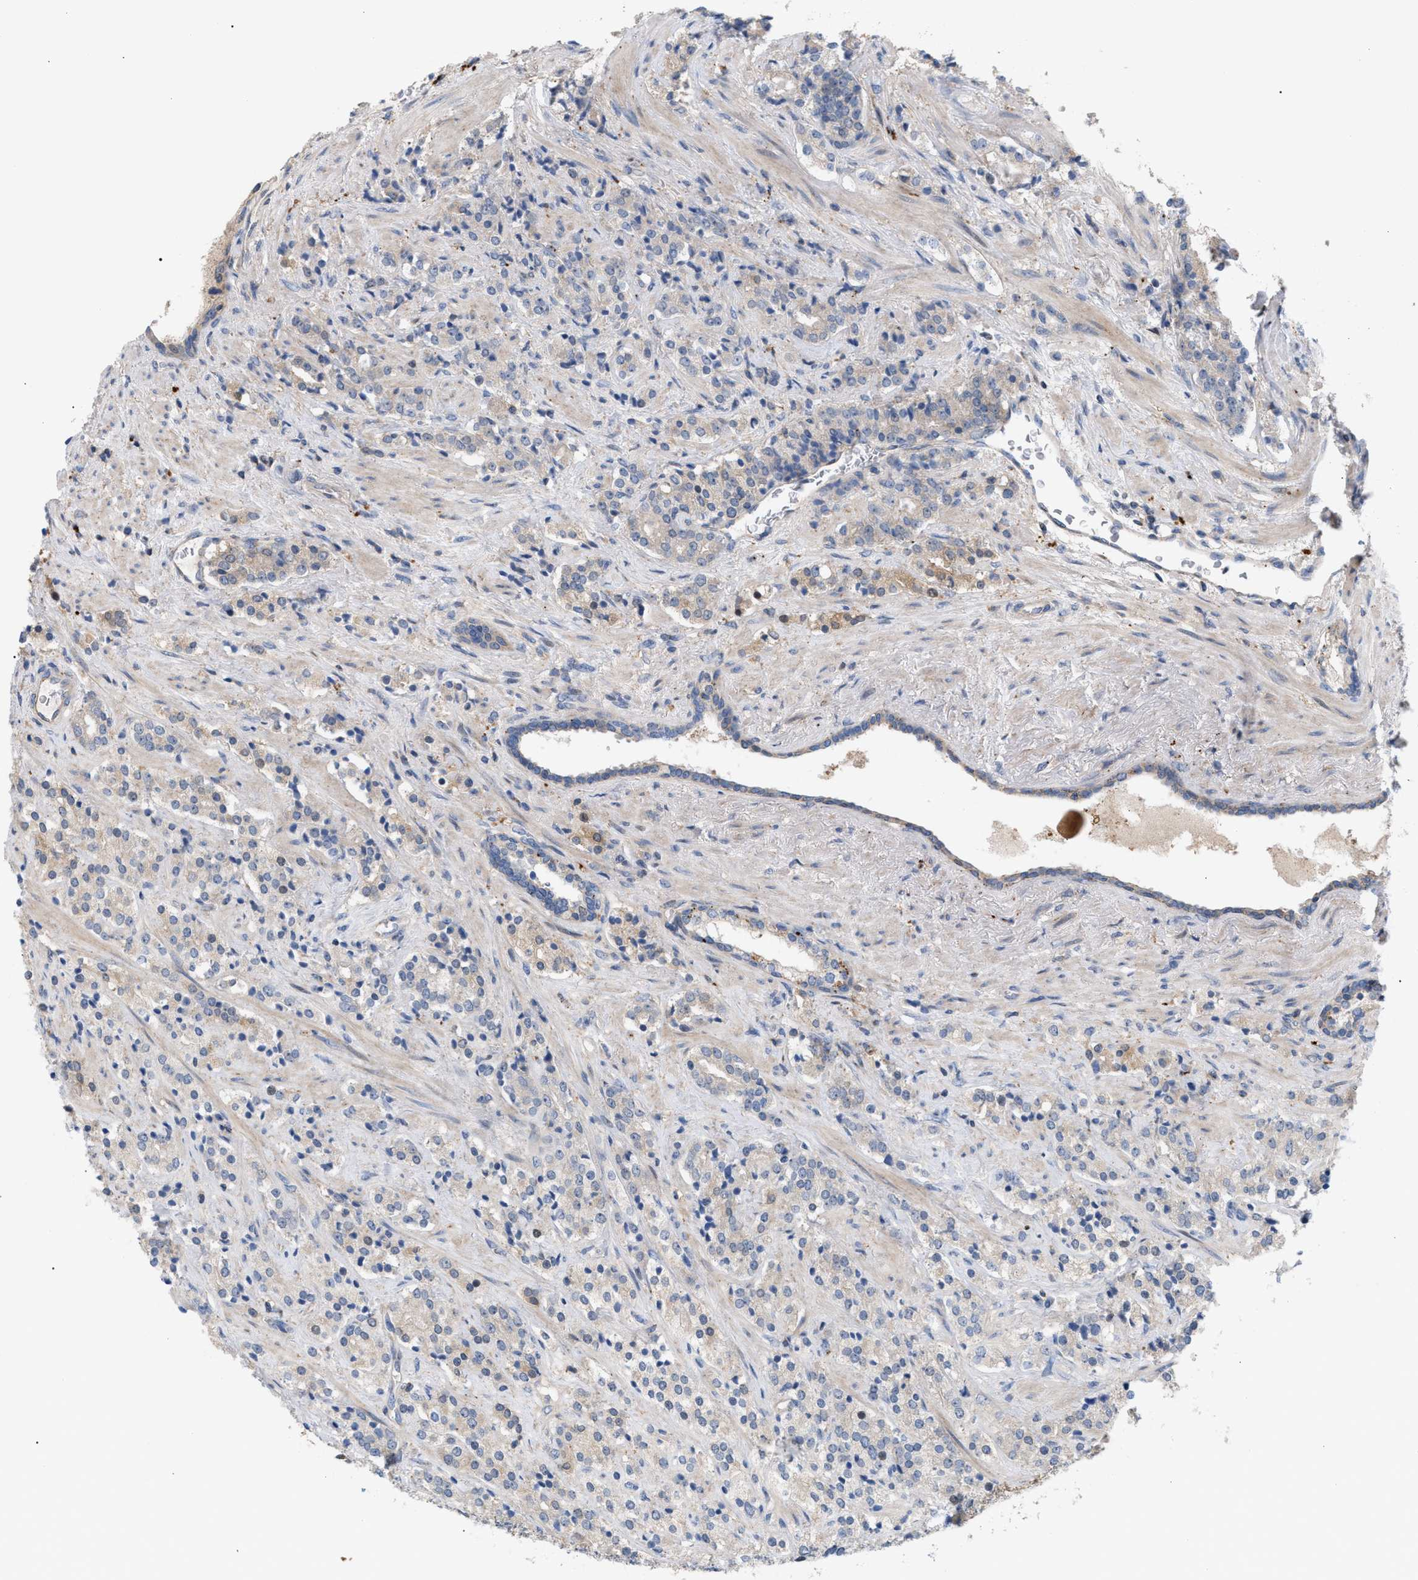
{"staining": {"intensity": "moderate", "quantity": "25%-75%", "location": "cytoplasmic/membranous"}, "tissue": "prostate cancer", "cell_type": "Tumor cells", "image_type": "cancer", "snomed": [{"axis": "morphology", "description": "Adenocarcinoma, High grade"}, {"axis": "topography", "description": "Prostate"}], "caption": "Moderate cytoplasmic/membranous staining is present in about 25%-75% of tumor cells in adenocarcinoma (high-grade) (prostate).", "gene": "MBTD1", "patient": {"sex": "male", "age": 71}}